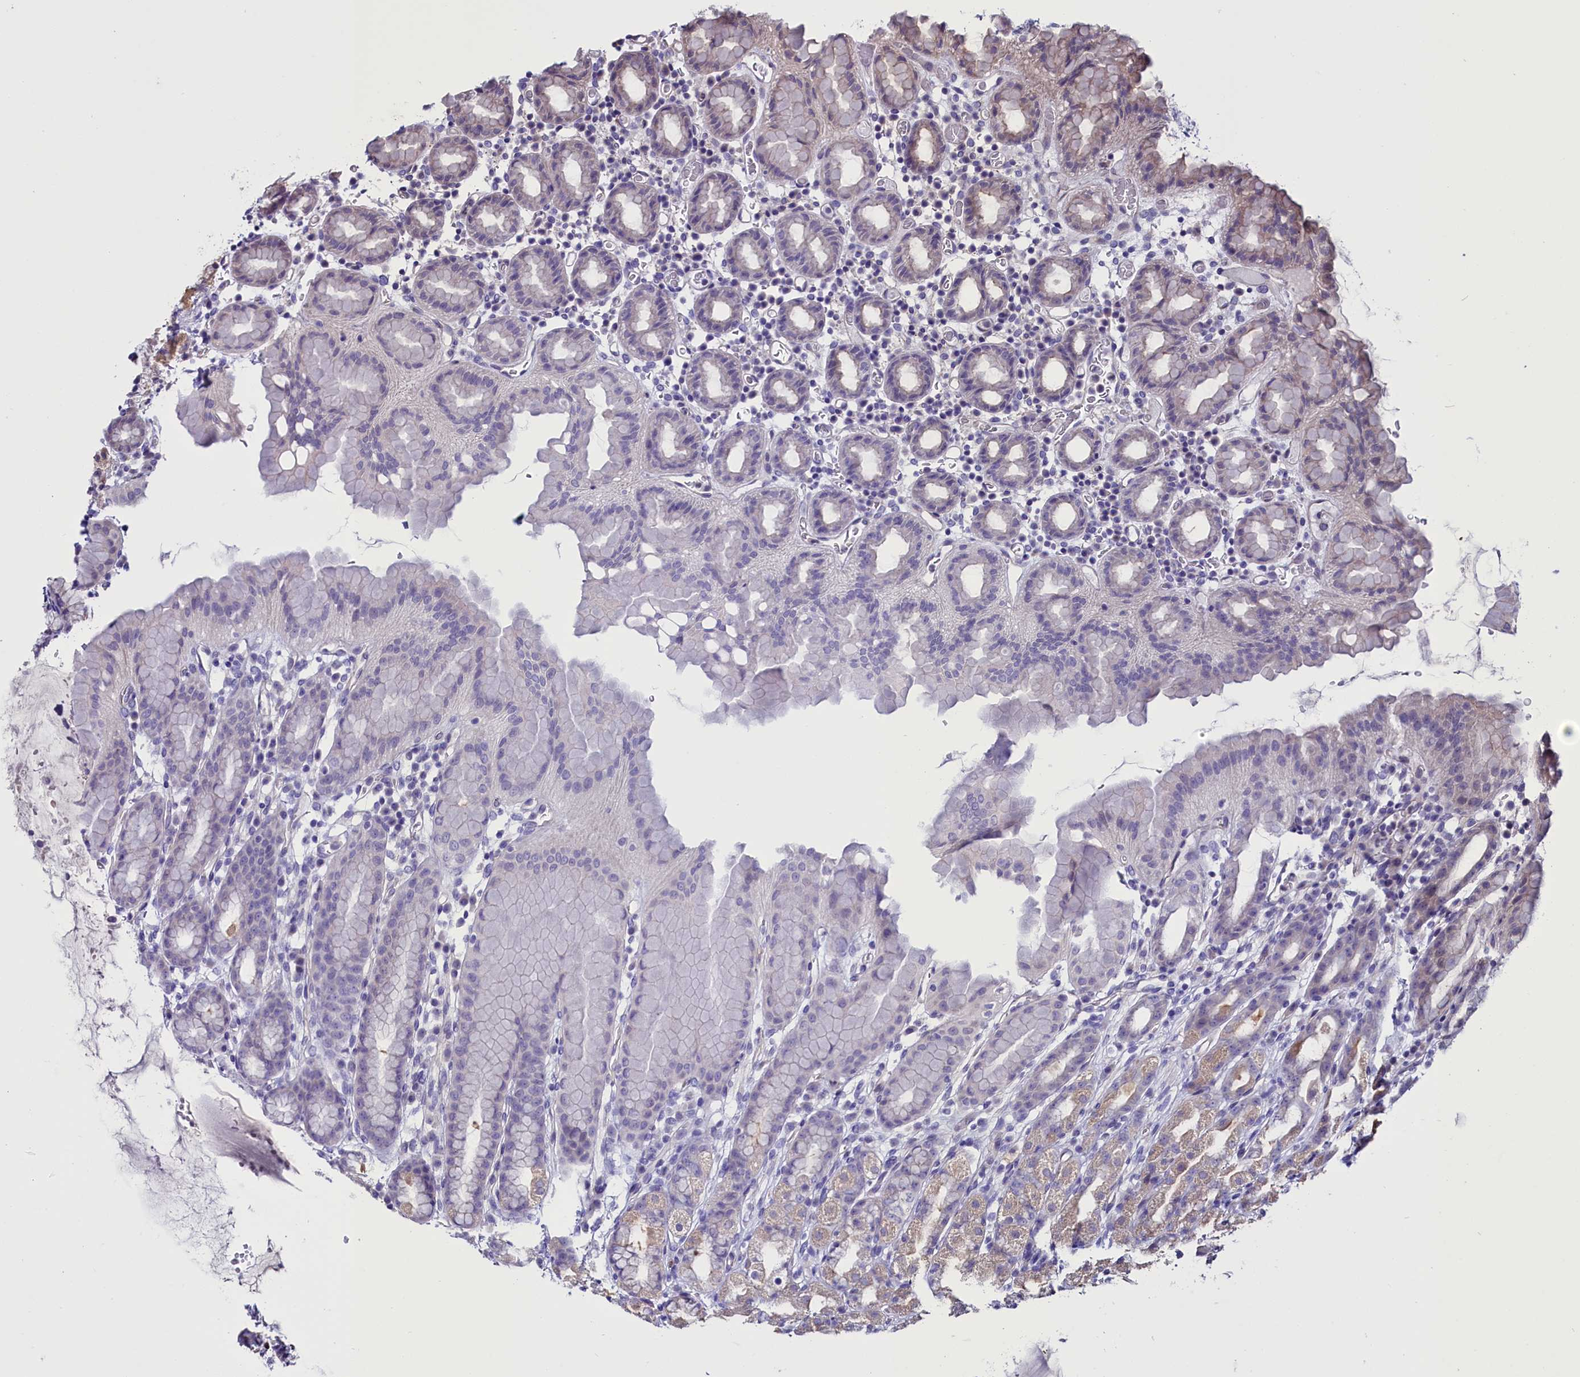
{"staining": {"intensity": "weak", "quantity": "<25%", "location": "cytoplasmic/membranous"}, "tissue": "stomach", "cell_type": "Glandular cells", "image_type": "normal", "snomed": [{"axis": "morphology", "description": "Normal tissue, NOS"}, {"axis": "topography", "description": "Stomach, upper"}], "caption": "High magnification brightfield microscopy of benign stomach stained with DAB (3,3'-diaminobenzidine) (brown) and counterstained with hematoxylin (blue): glandular cells show no significant expression. (DAB (3,3'-diaminobenzidine) immunohistochemistry visualized using brightfield microscopy, high magnification).", "gene": "PDILT", "patient": {"sex": "male", "age": 47}}